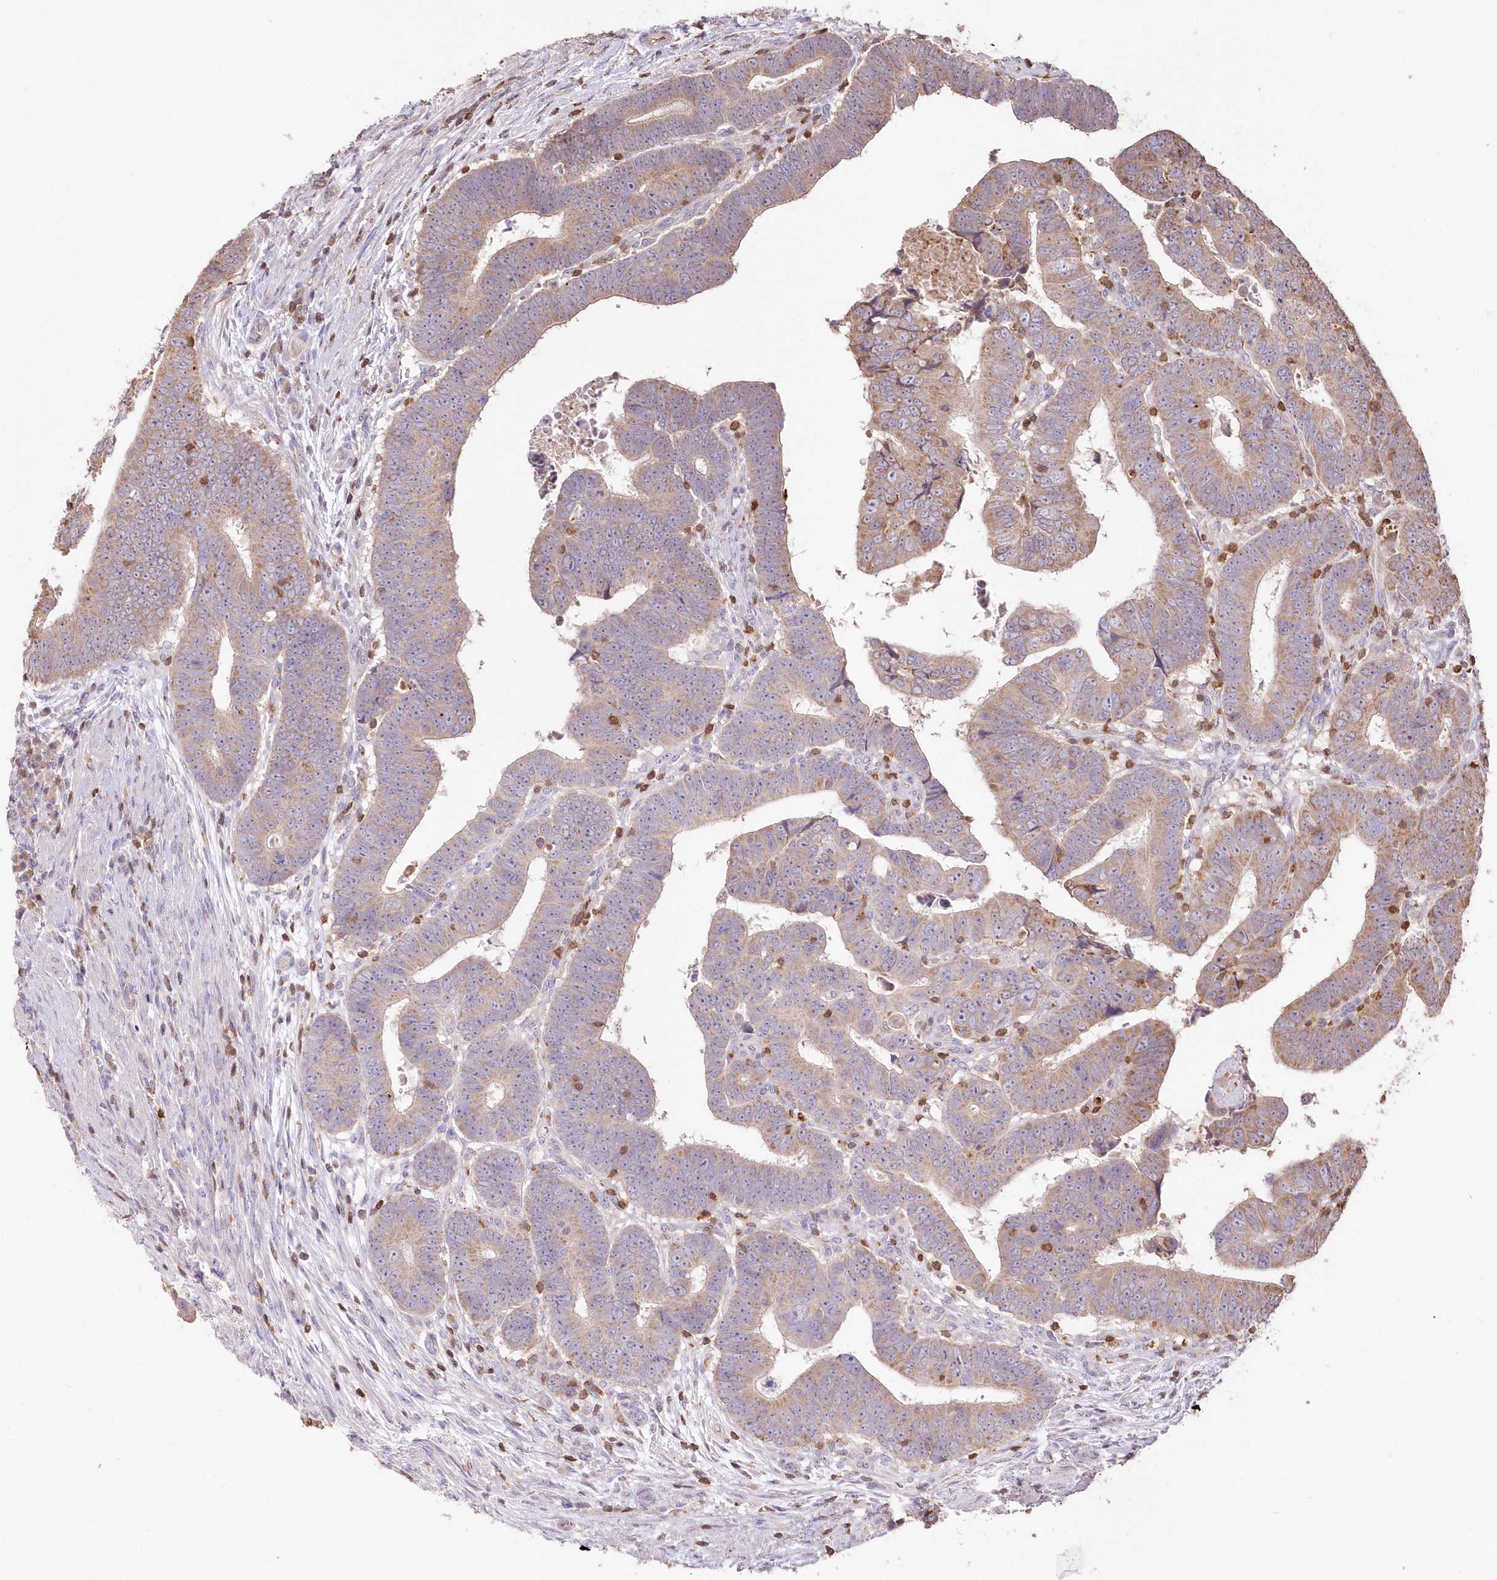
{"staining": {"intensity": "weak", "quantity": "25%-75%", "location": "cytoplasmic/membranous"}, "tissue": "colorectal cancer", "cell_type": "Tumor cells", "image_type": "cancer", "snomed": [{"axis": "morphology", "description": "Normal tissue, NOS"}, {"axis": "morphology", "description": "Adenocarcinoma, NOS"}, {"axis": "topography", "description": "Rectum"}], "caption": "Colorectal adenocarcinoma was stained to show a protein in brown. There is low levels of weak cytoplasmic/membranous positivity in about 25%-75% of tumor cells.", "gene": "STK17B", "patient": {"sex": "female", "age": 65}}